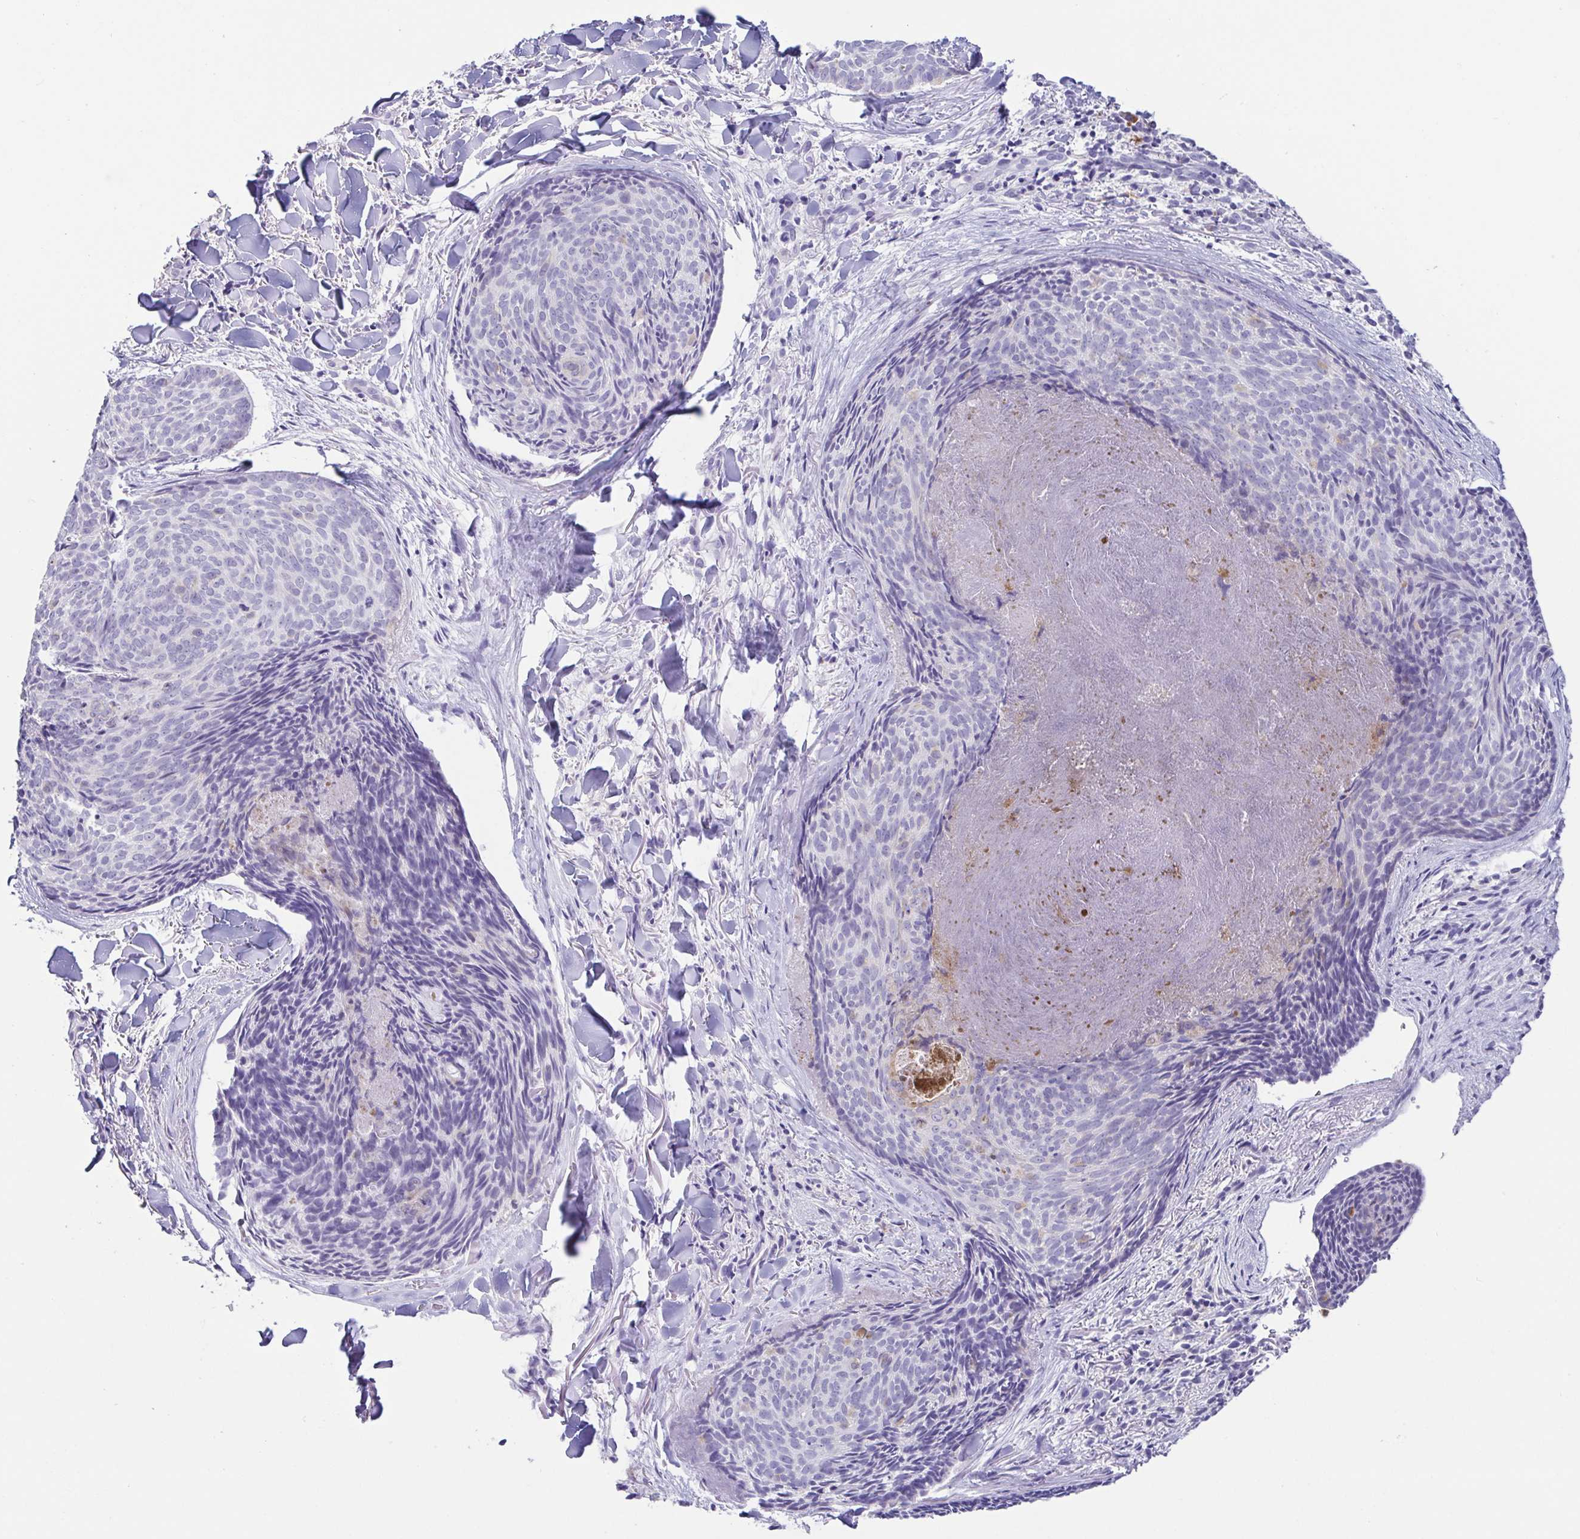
{"staining": {"intensity": "negative", "quantity": "none", "location": "none"}, "tissue": "skin cancer", "cell_type": "Tumor cells", "image_type": "cancer", "snomed": [{"axis": "morphology", "description": "Basal cell carcinoma"}, {"axis": "topography", "description": "Skin"}], "caption": "Skin cancer (basal cell carcinoma) was stained to show a protein in brown. There is no significant staining in tumor cells. (Stains: DAB IHC with hematoxylin counter stain, Microscopy: brightfield microscopy at high magnification).", "gene": "ATP6V1G2", "patient": {"sex": "female", "age": 82}}